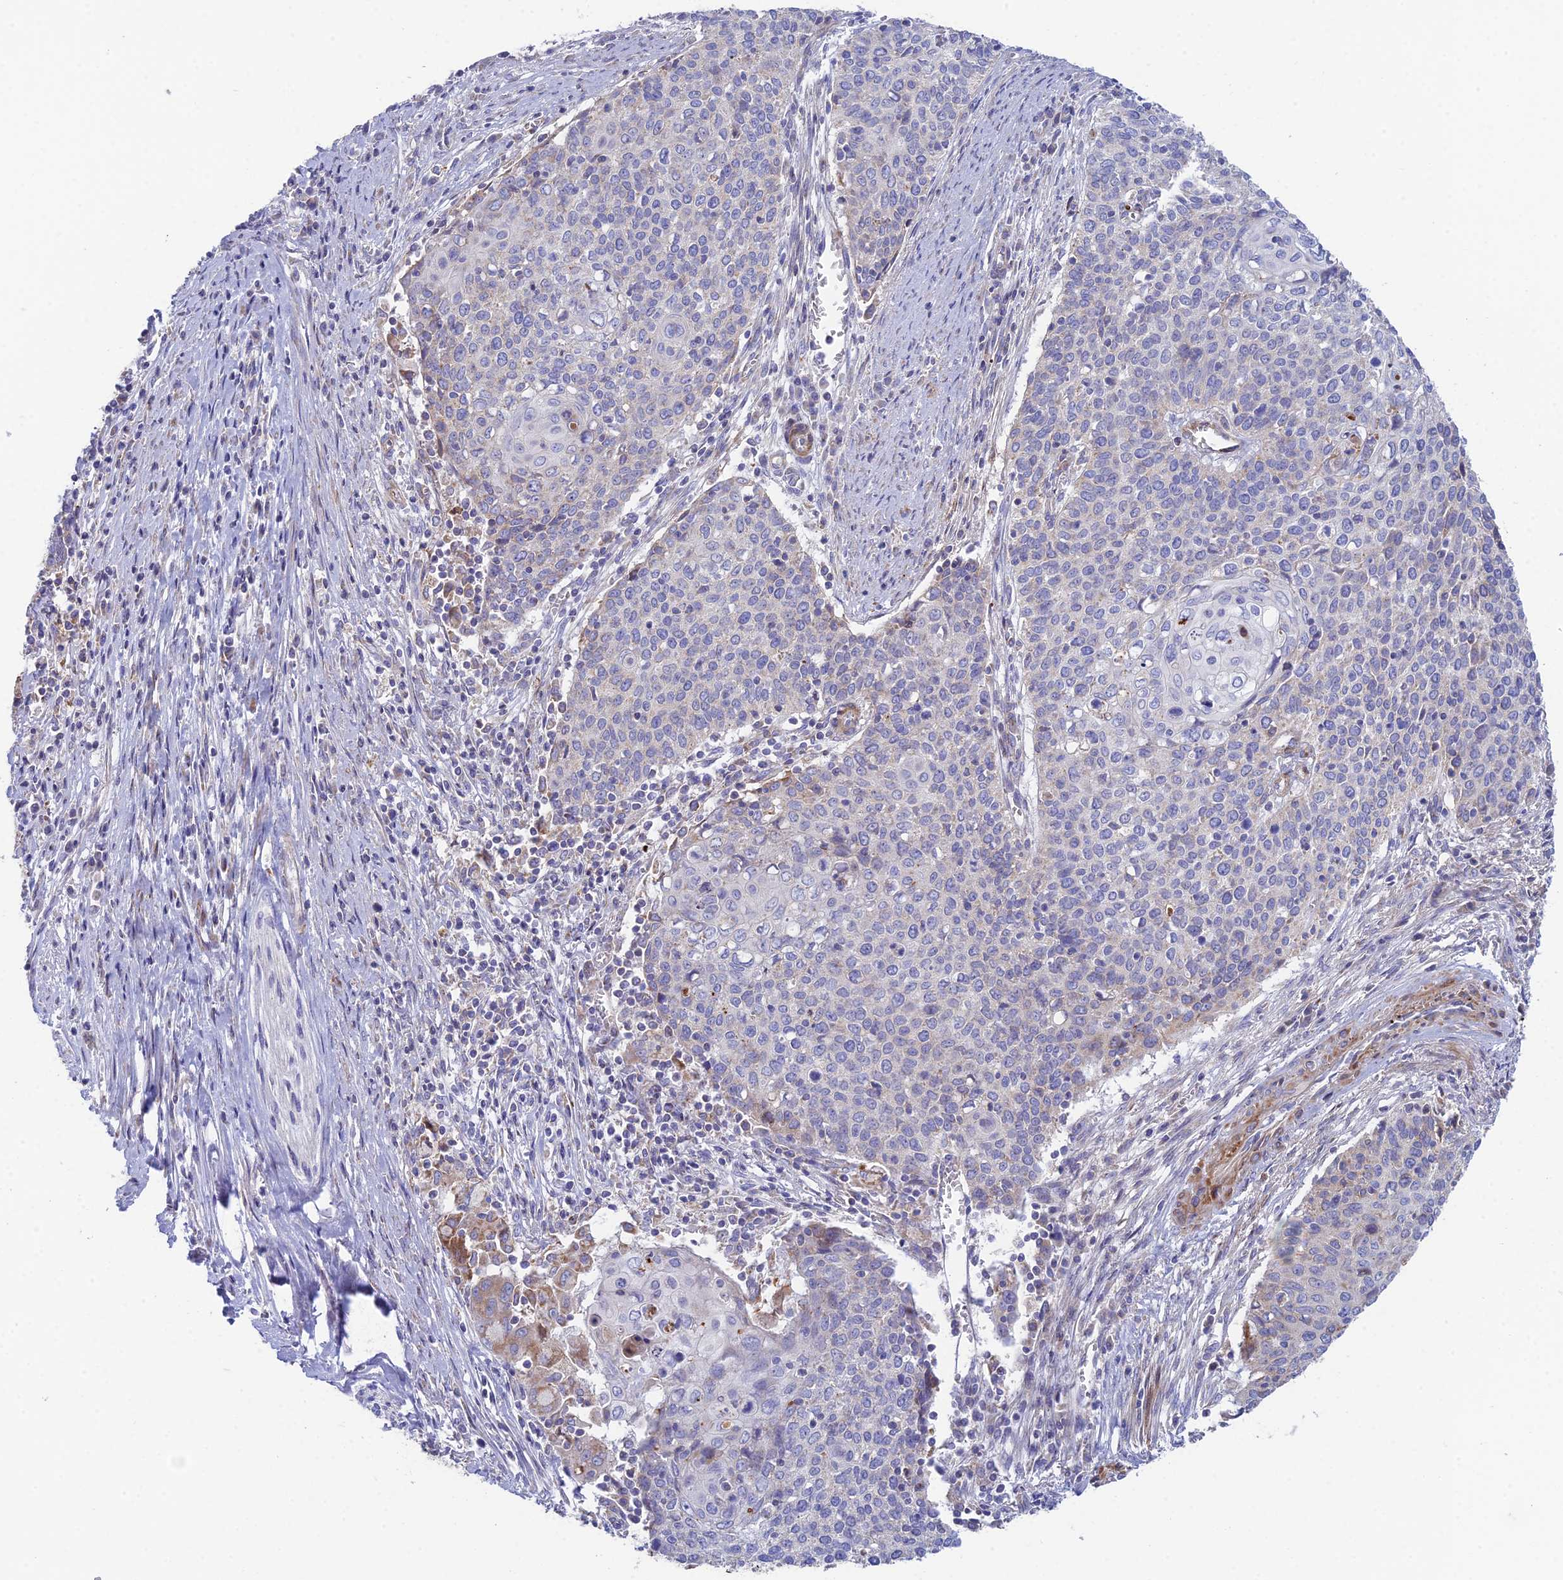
{"staining": {"intensity": "negative", "quantity": "none", "location": "none"}, "tissue": "cervical cancer", "cell_type": "Tumor cells", "image_type": "cancer", "snomed": [{"axis": "morphology", "description": "Squamous cell carcinoma, NOS"}, {"axis": "topography", "description": "Cervix"}], "caption": "Tumor cells show no significant staining in cervical cancer (squamous cell carcinoma).", "gene": "CSPG4", "patient": {"sex": "female", "age": 39}}